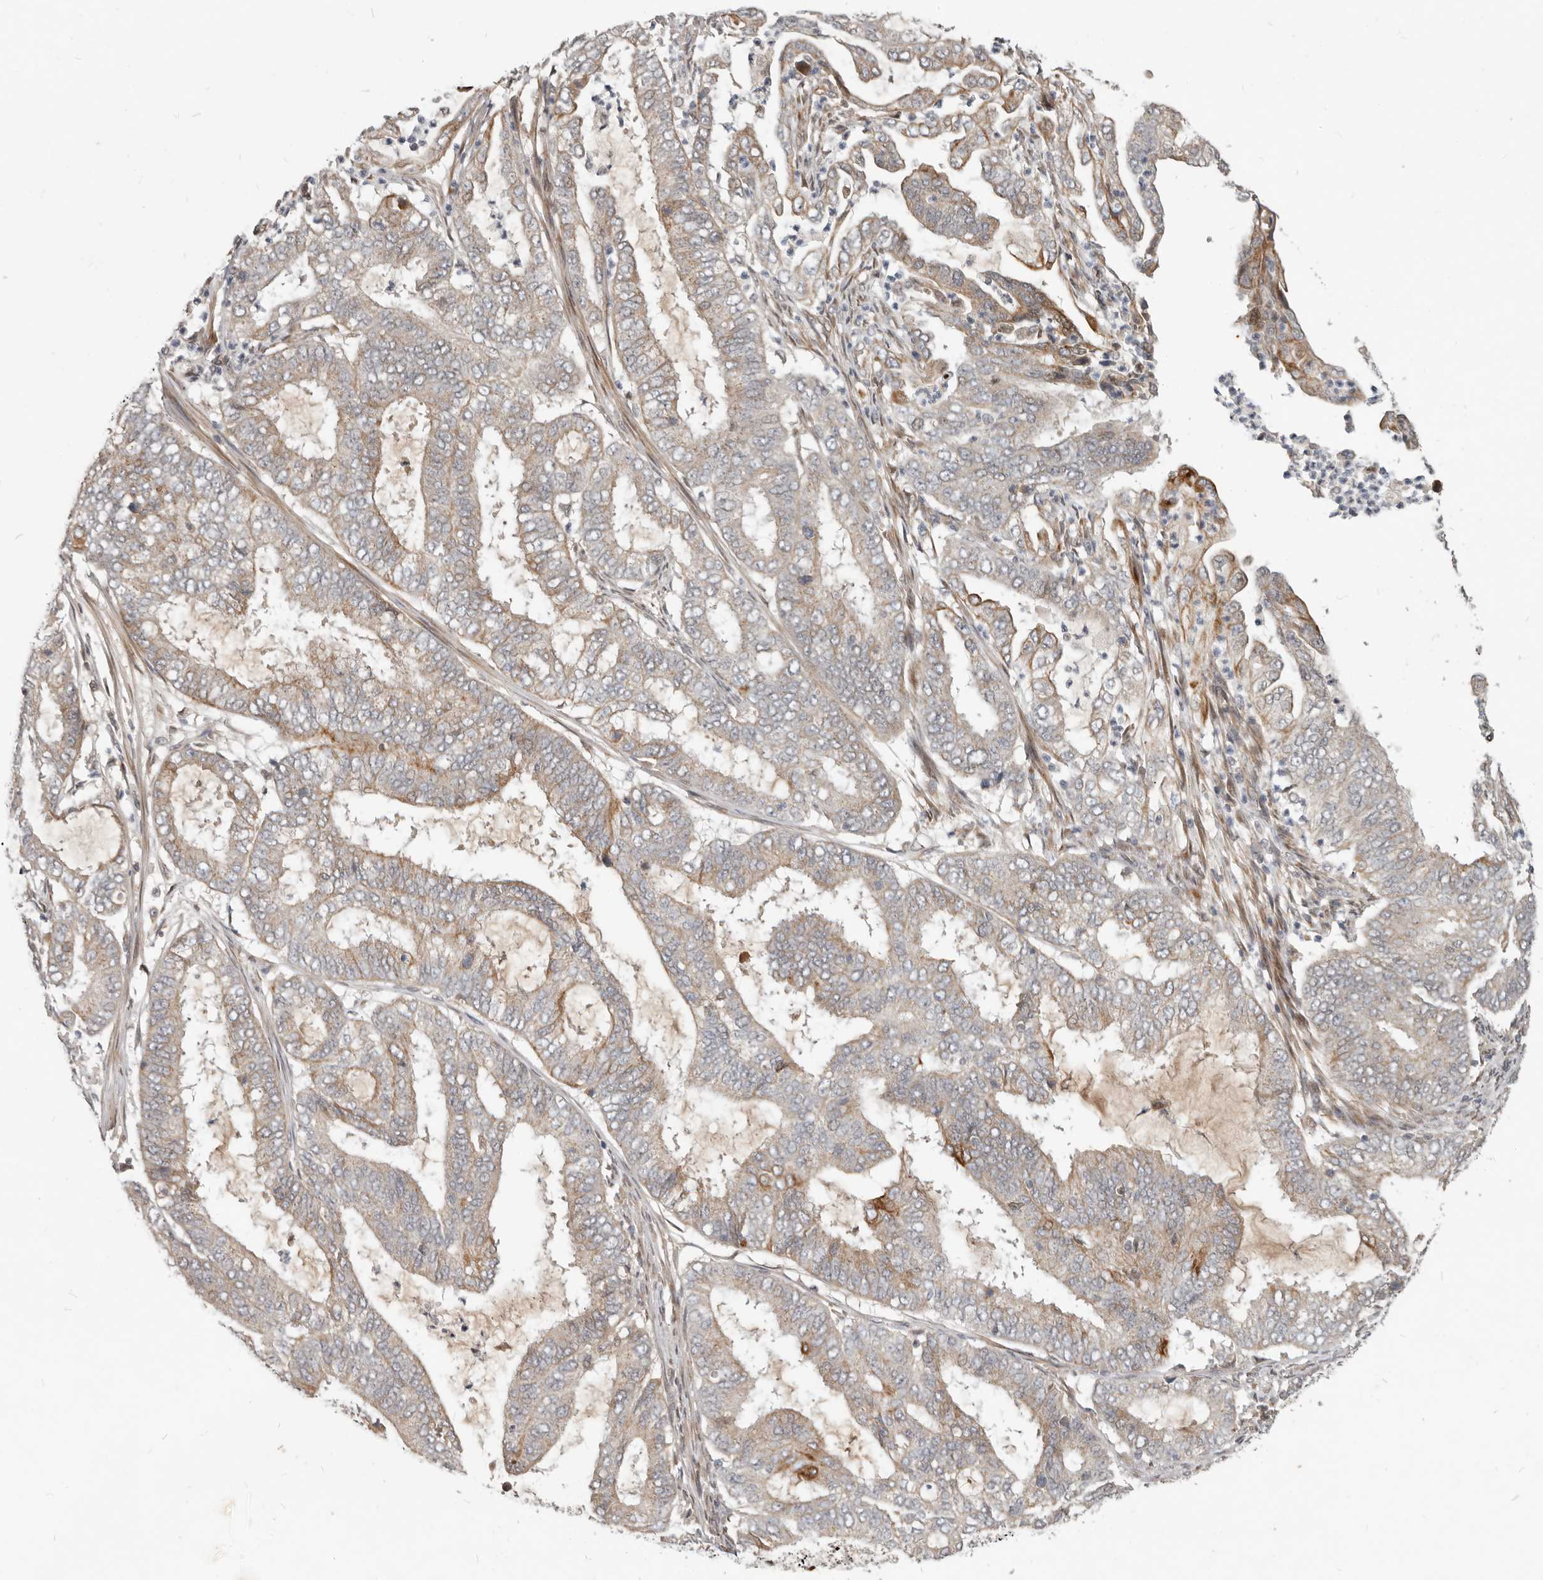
{"staining": {"intensity": "weak", "quantity": "25%-75%", "location": "cytoplasmic/membranous"}, "tissue": "endometrial cancer", "cell_type": "Tumor cells", "image_type": "cancer", "snomed": [{"axis": "morphology", "description": "Adenocarcinoma, NOS"}, {"axis": "topography", "description": "Endometrium"}], "caption": "Human endometrial cancer (adenocarcinoma) stained for a protein (brown) displays weak cytoplasmic/membranous positive expression in approximately 25%-75% of tumor cells.", "gene": "NPY4R", "patient": {"sex": "female", "age": 51}}